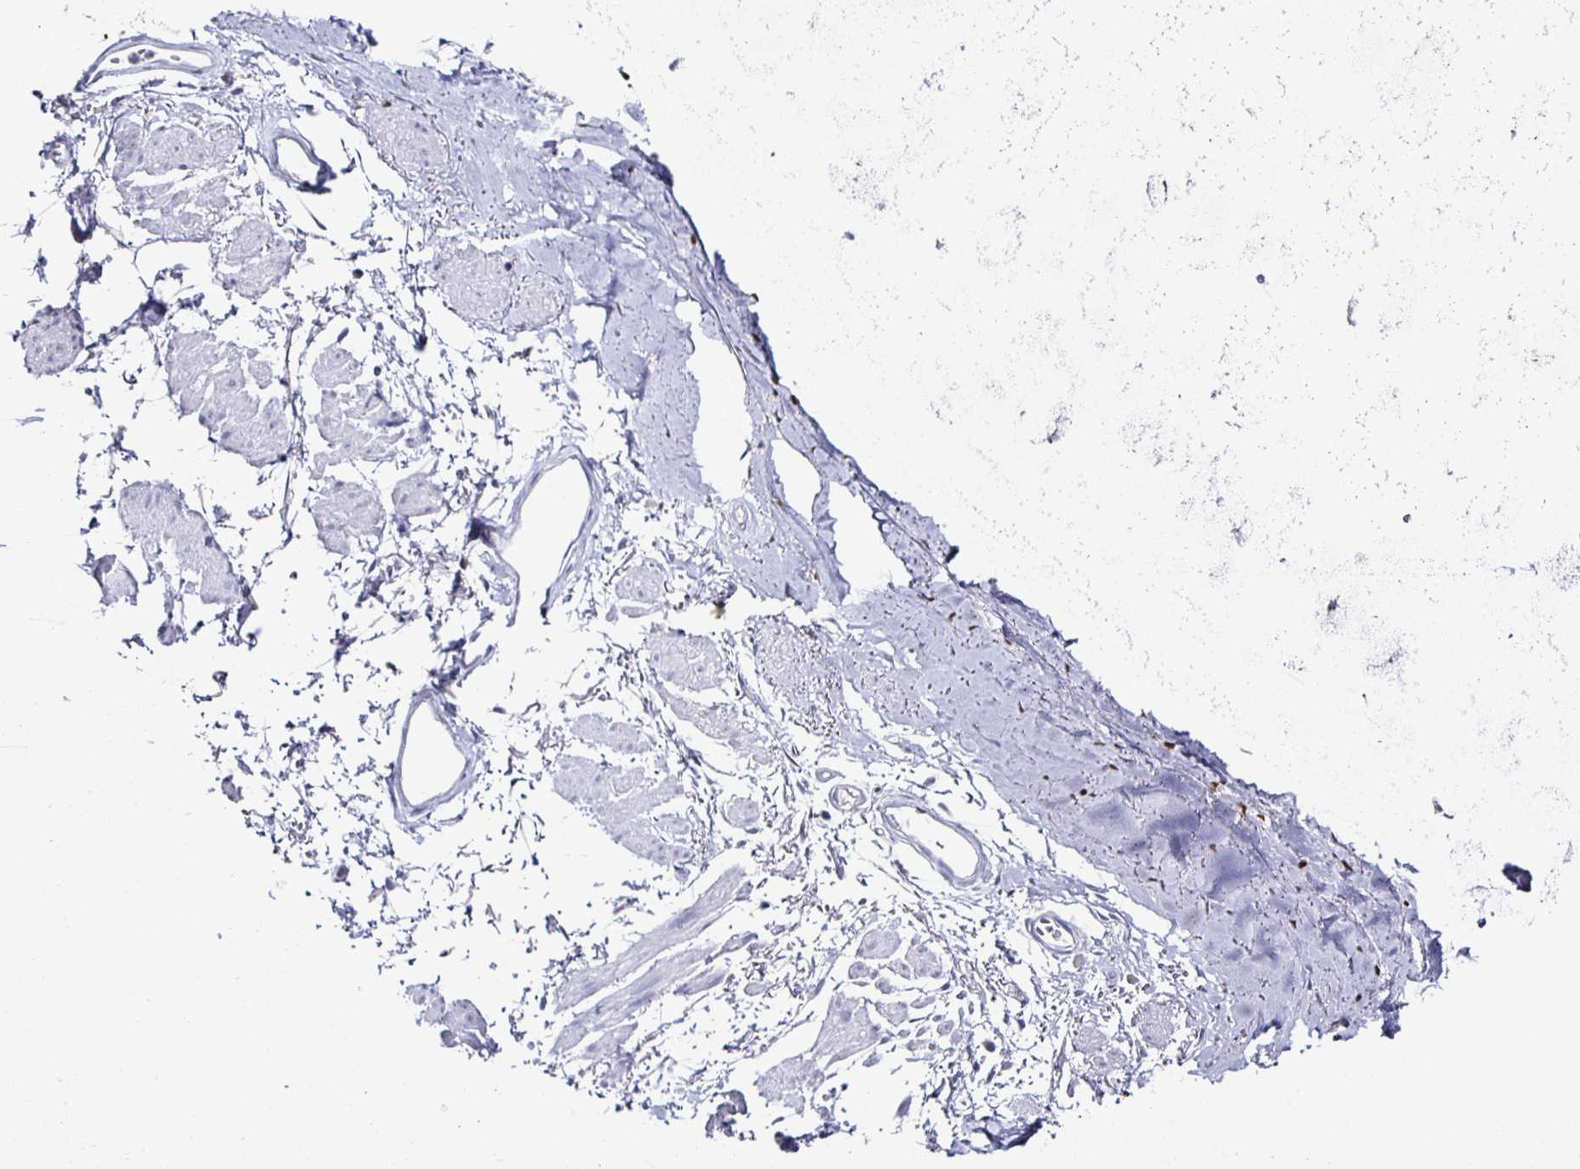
{"staining": {"intensity": "negative", "quantity": "none", "location": "none"}, "tissue": "soft tissue", "cell_type": "Fibroblasts", "image_type": "normal", "snomed": [{"axis": "morphology", "description": "Normal tissue, NOS"}, {"axis": "topography", "description": "Cartilage tissue"}, {"axis": "topography", "description": "Bronchus"}], "caption": "There is no significant staining in fibroblasts of soft tissue. (DAB (3,3'-diaminobenzidine) immunohistochemistry (IHC), high magnification).", "gene": "RUNX2", "patient": {"sex": "female", "age": 79}}